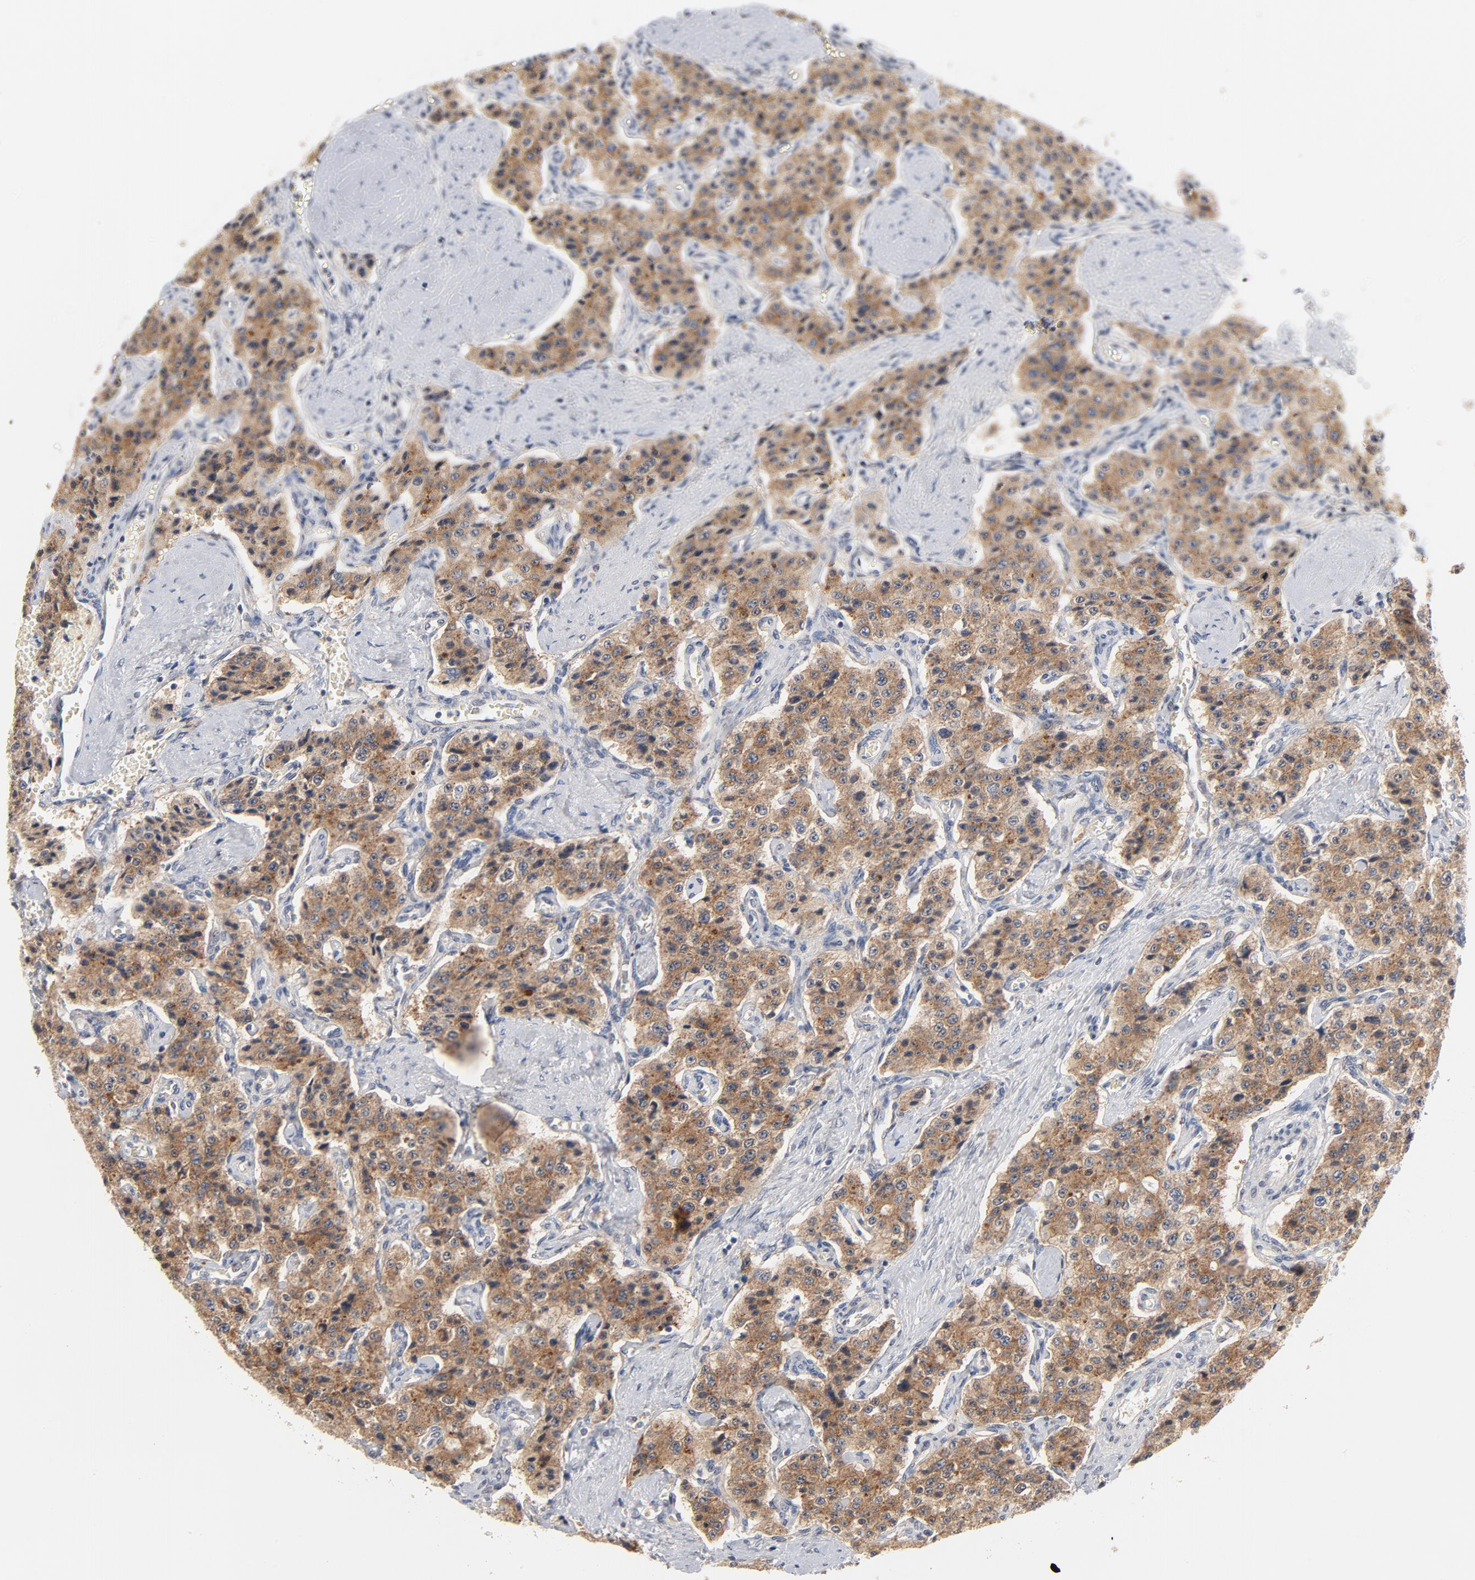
{"staining": {"intensity": "moderate", "quantity": ">75%", "location": "cytoplasmic/membranous"}, "tissue": "carcinoid", "cell_type": "Tumor cells", "image_type": "cancer", "snomed": [{"axis": "morphology", "description": "Carcinoid, malignant, NOS"}, {"axis": "topography", "description": "Small intestine"}], "caption": "Approximately >75% of tumor cells in human malignant carcinoid reveal moderate cytoplasmic/membranous protein positivity as visualized by brown immunohistochemical staining.", "gene": "UBL4A", "patient": {"sex": "male", "age": 52}}